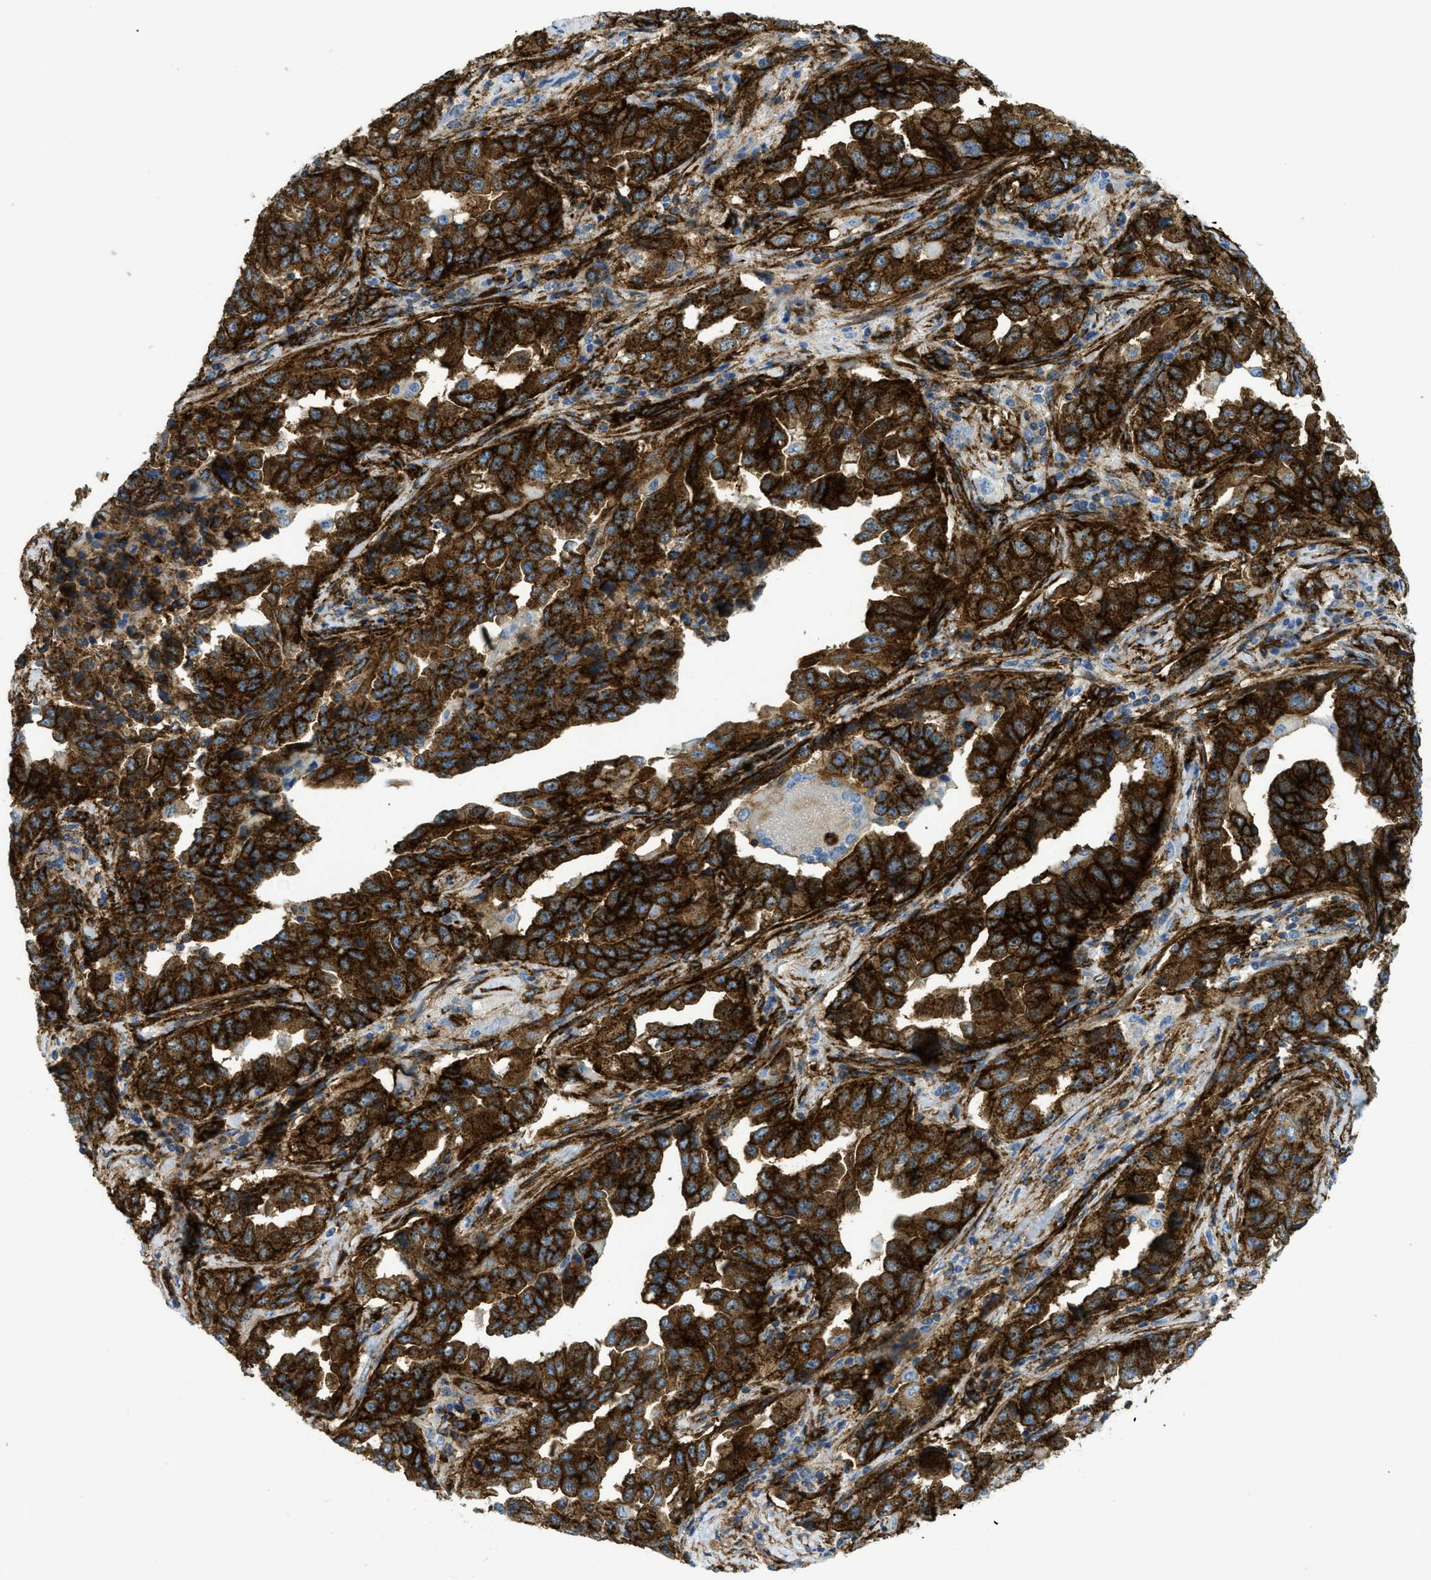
{"staining": {"intensity": "strong", "quantity": ">75%", "location": "cytoplasmic/membranous"}, "tissue": "lung cancer", "cell_type": "Tumor cells", "image_type": "cancer", "snomed": [{"axis": "morphology", "description": "Adenocarcinoma, NOS"}, {"axis": "topography", "description": "Lung"}], "caption": "This micrograph demonstrates IHC staining of lung cancer, with high strong cytoplasmic/membranous expression in about >75% of tumor cells.", "gene": "HIP1", "patient": {"sex": "female", "age": 51}}